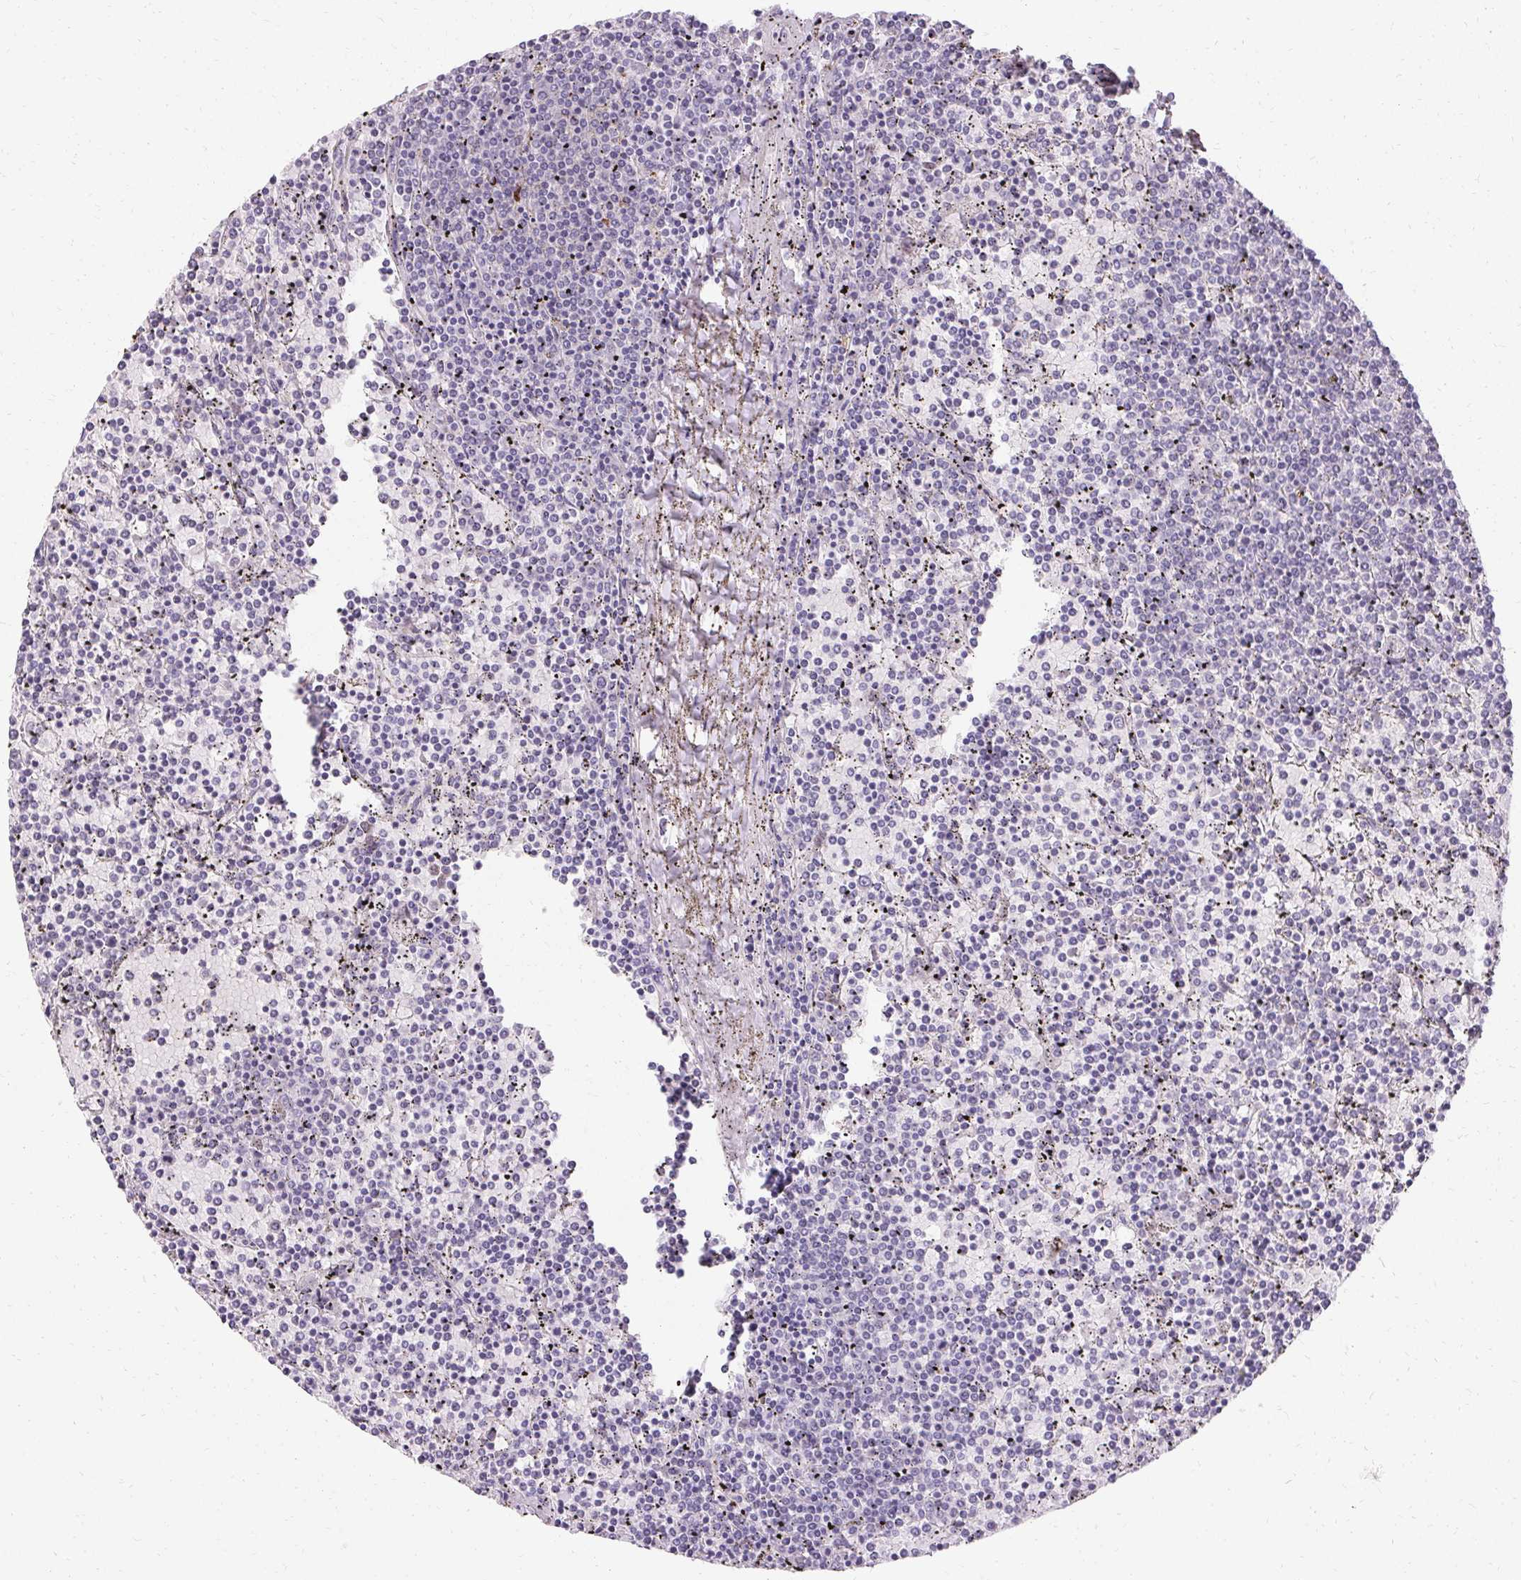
{"staining": {"intensity": "negative", "quantity": "none", "location": "none"}, "tissue": "lymphoma", "cell_type": "Tumor cells", "image_type": "cancer", "snomed": [{"axis": "morphology", "description": "Malignant lymphoma, non-Hodgkin's type, Low grade"}, {"axis": "topography", "description": "Spleen"}], "caption": "Immunohistochemistry (IHC) of human low-grade malignant lymphoma, non-Hodgkin's type displays no staining in tumor cells.", "gene": "HSD17B3", "patient": {"sex": "female", "age": 77}}